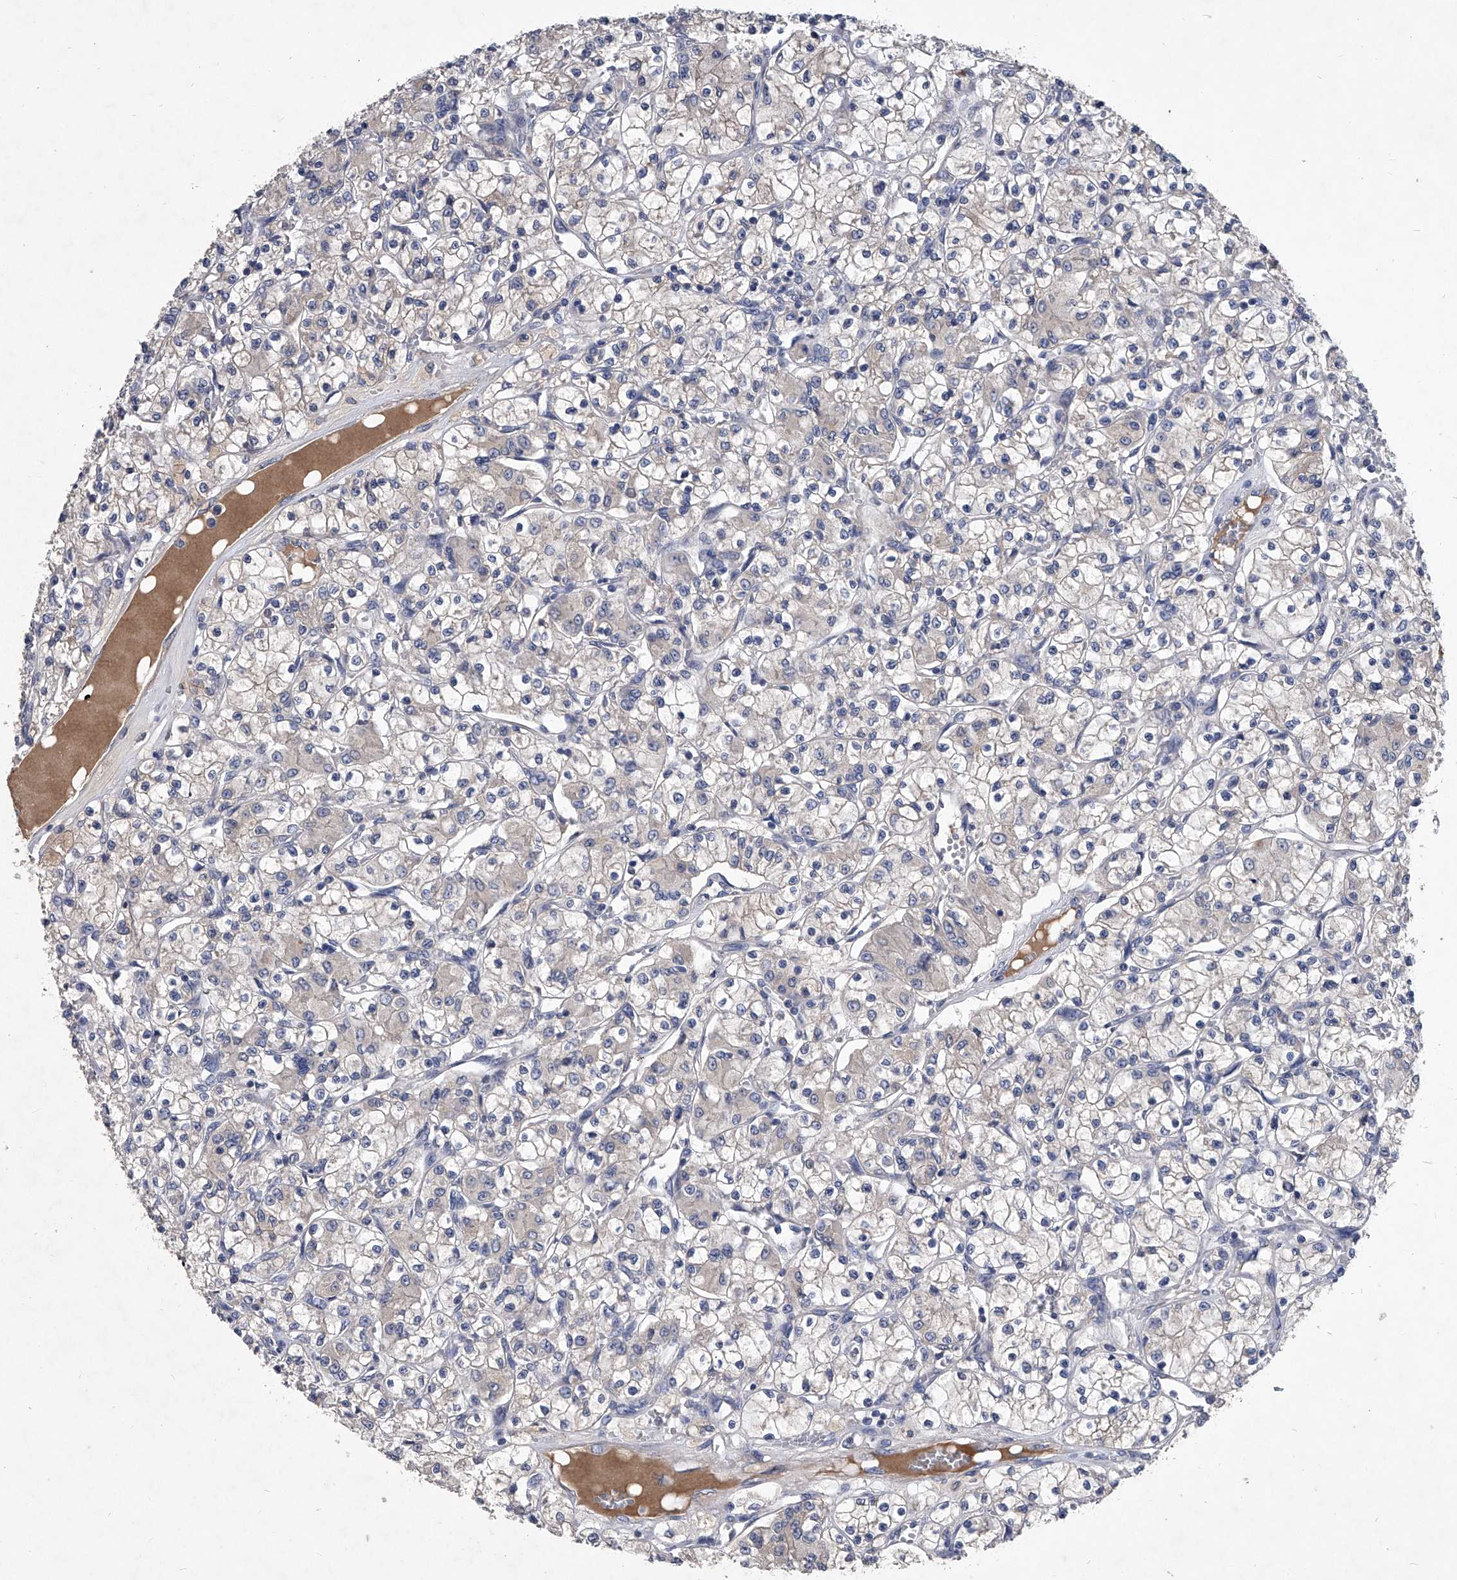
{"staining": {"intensity": "negative", "quantity": "none", "location": "none"}, "tissue": "renal cancer", "cell_type": "Tumor cells", "image_type": "cancer", "snomed": [{"axis": "morphology", "description": "Adenocarcinoma, NOS"}, {"axis": "topography", "description": "Kidney"}], "caption": "Immunohistochemical staining of human adenocarcinoma (renal) exhibits no significant positivity in tumor cells.", "gene": "C5", "patient": {"sex": "female", "age": 59}}